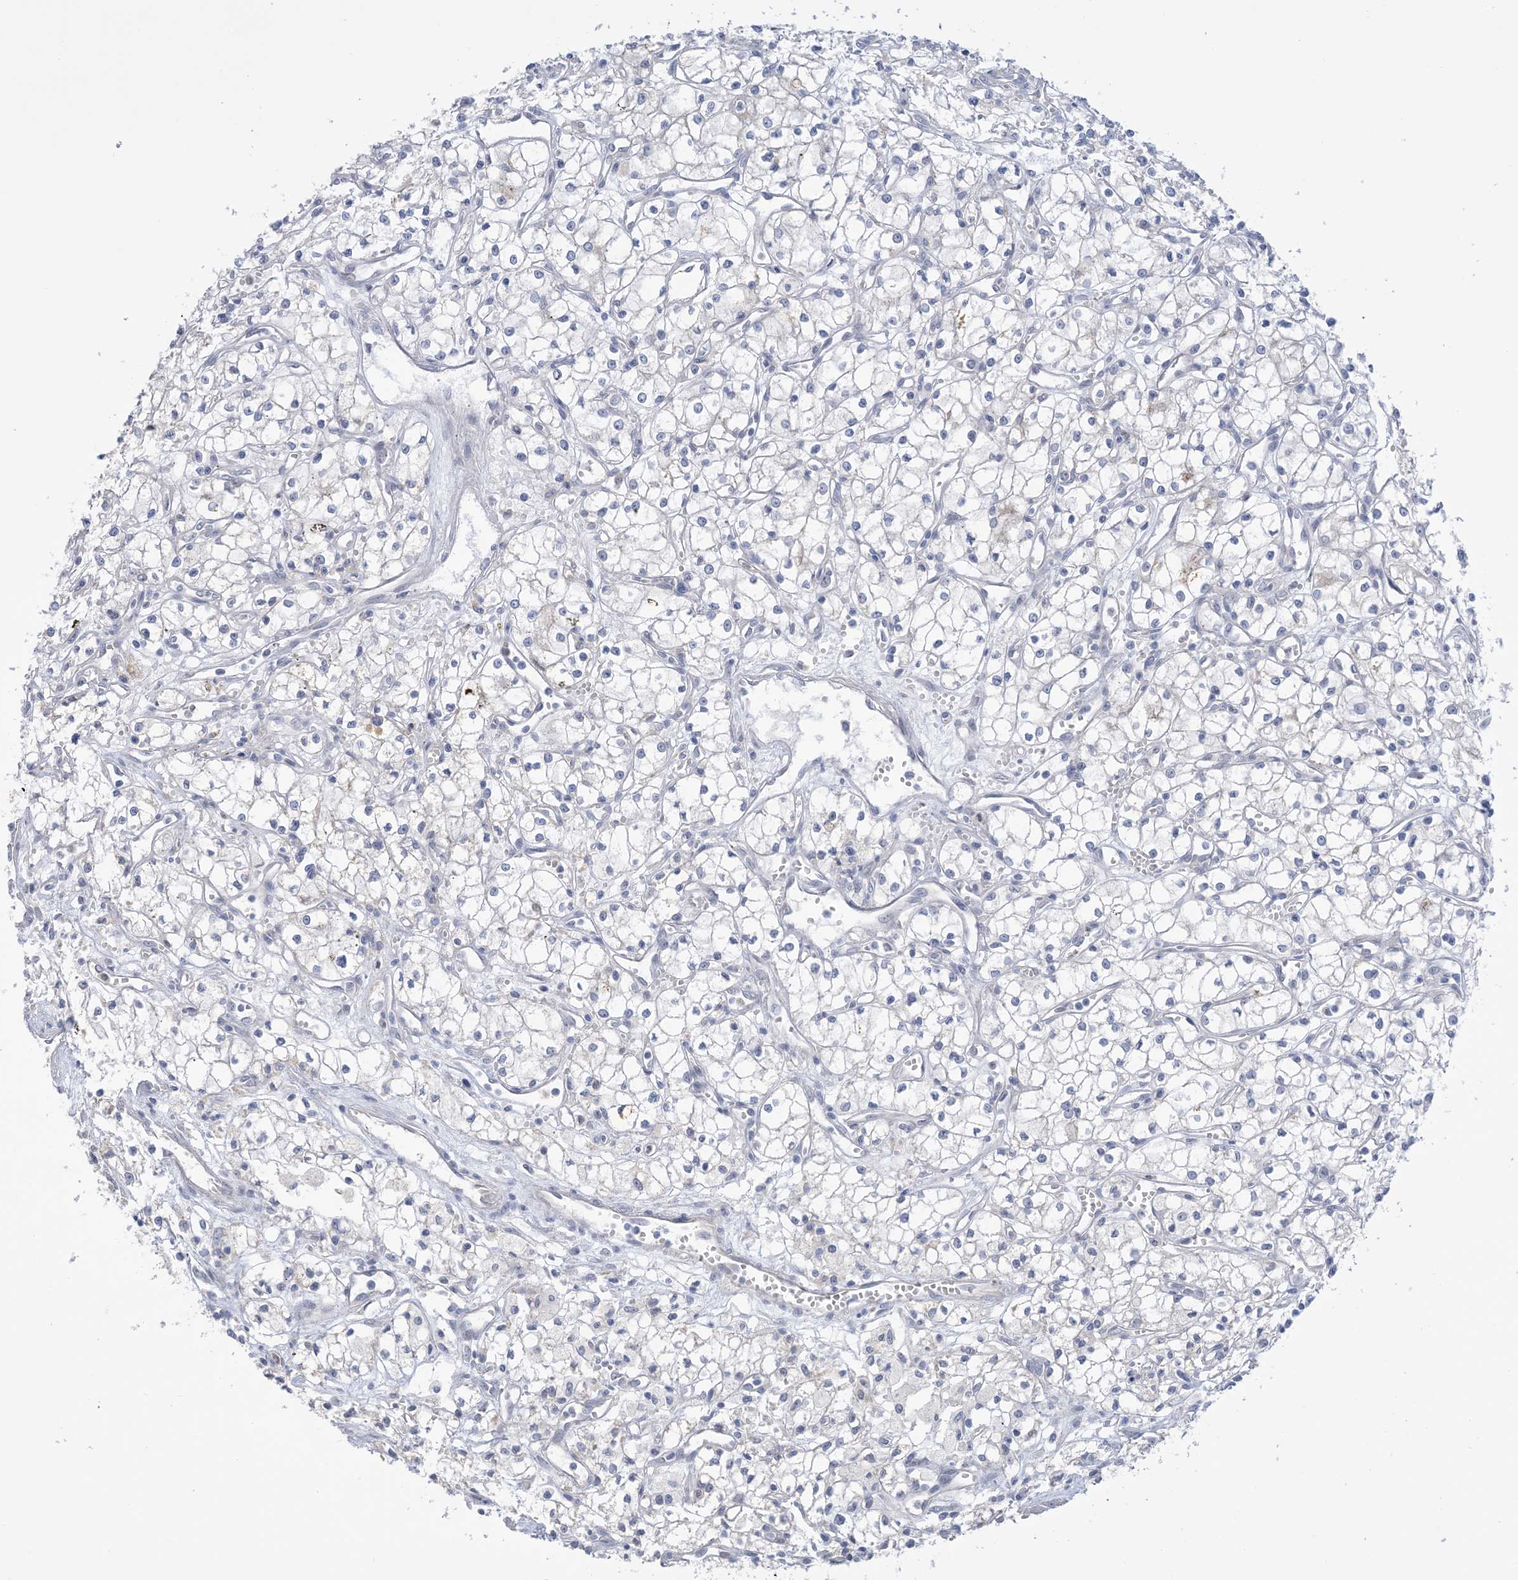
{"staining": {"intensity": "negative", "quantity": "none", "location": "none"}, "tissue": "renal cancer", "cell_type": "Tumor cells", "image_type": "cancer", "snomed": [{"axis": "morphology", "description": "Adenocarcinoma, NOS"}, {"axis": "topography", "description": "Kidney"}], "caption": "Tumor cells show no significant protein expression in renal cancer.", "gene": "TTYH1", "patient": {"sex": "male", "age": 59}}